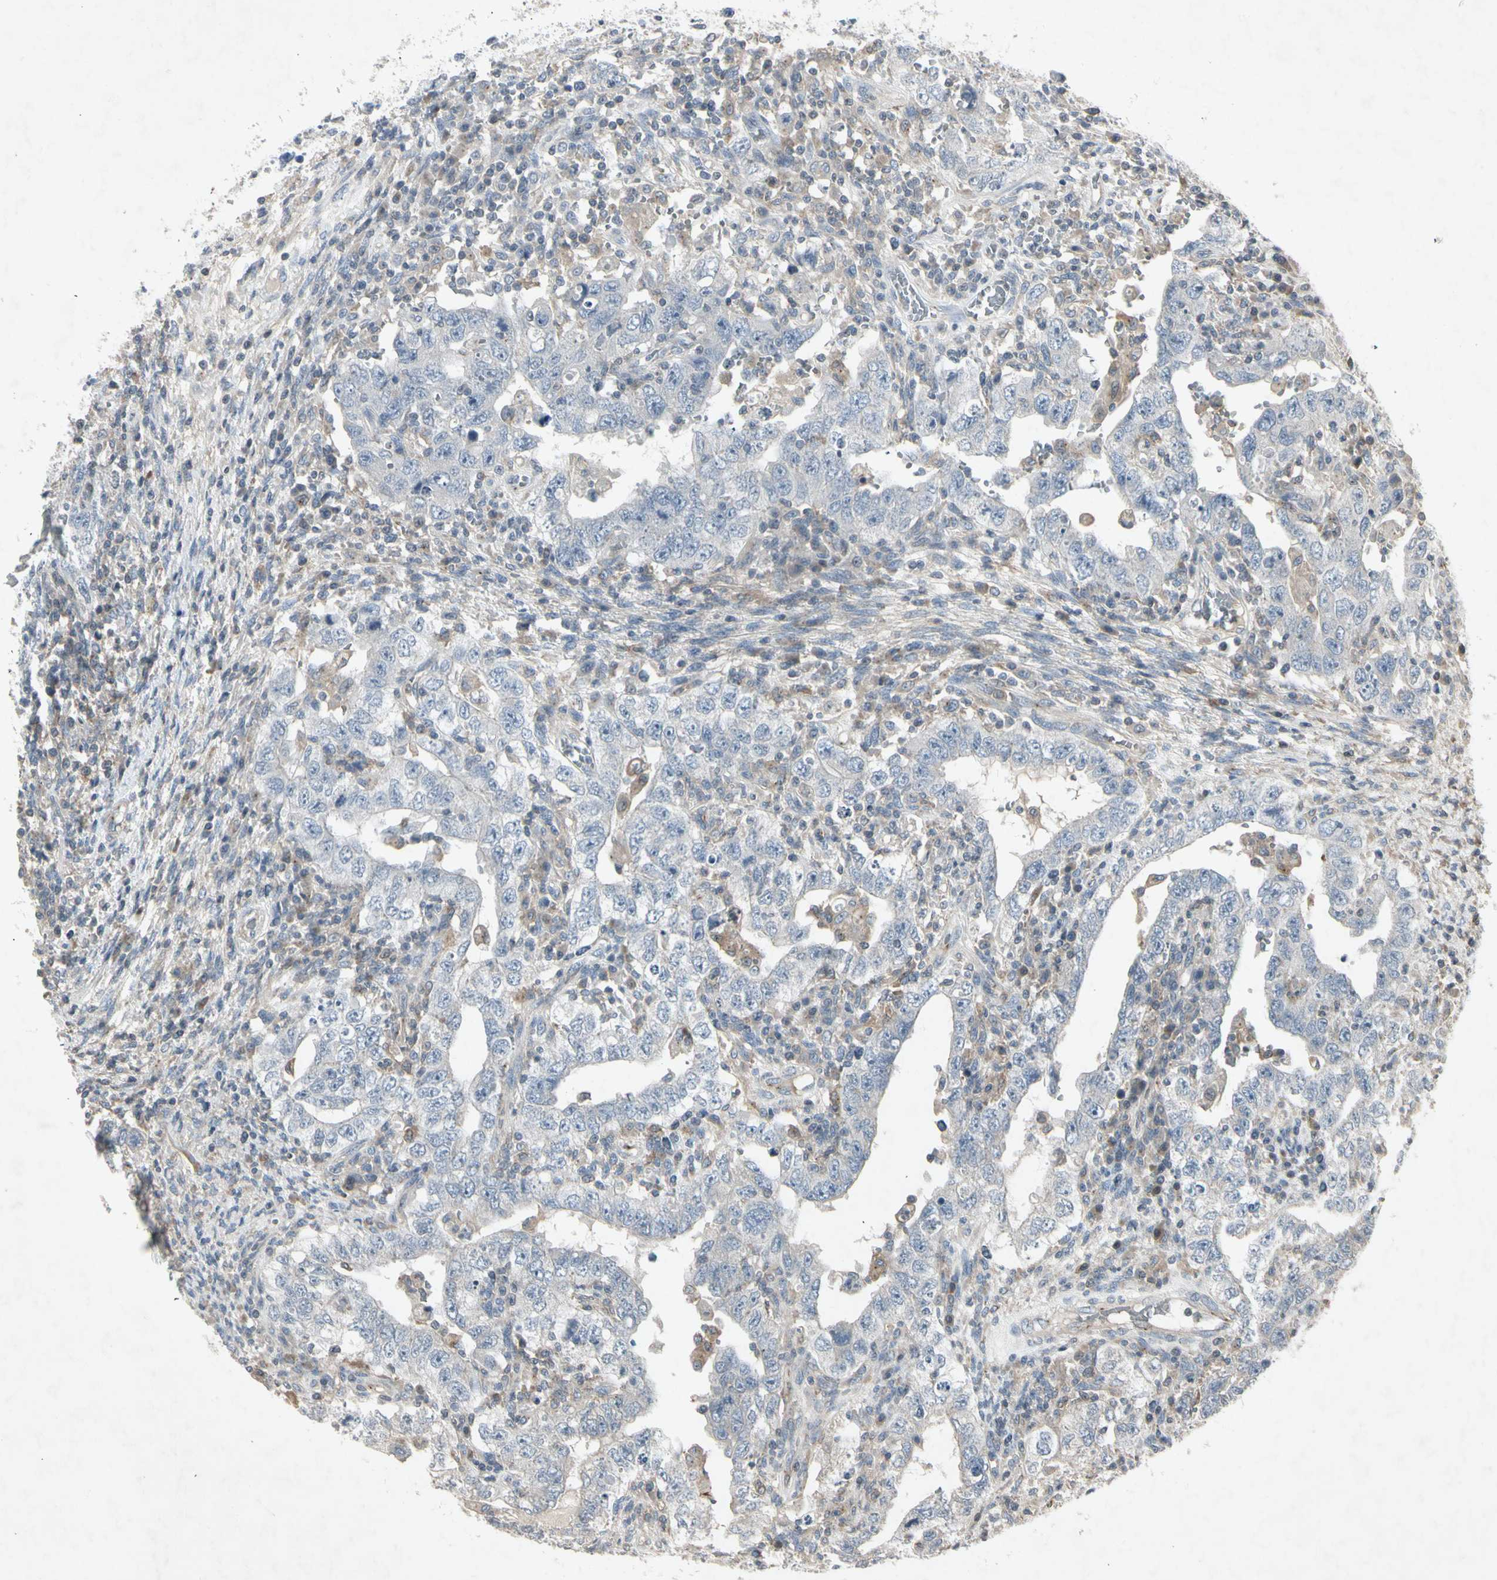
{"staining": {"intensity": "negative", "quantity": "none", "location": "none"}, "tissue": "testis cancer", "cell_type": "Tumor cells", "image_type": "cancer", "snomed": [{"axis": "morphology", "description": "Carcinoma, Embryonal, NOS"}, {"axis": "topography", "description": "Testis"}], "caption": "An image of testis cancer (embryonal carcinoma) stained for a protein exhibits no brown staining in tumor cells. The staining was performed using DAB (3,3'-diaminobenzidine) to visualize the protein expression in brown, while the nuclei were stained in blue with hematoxylin (Magnification: 20x).", "gene": "TEK", "patient": {"sex": "male", "age": 26}}